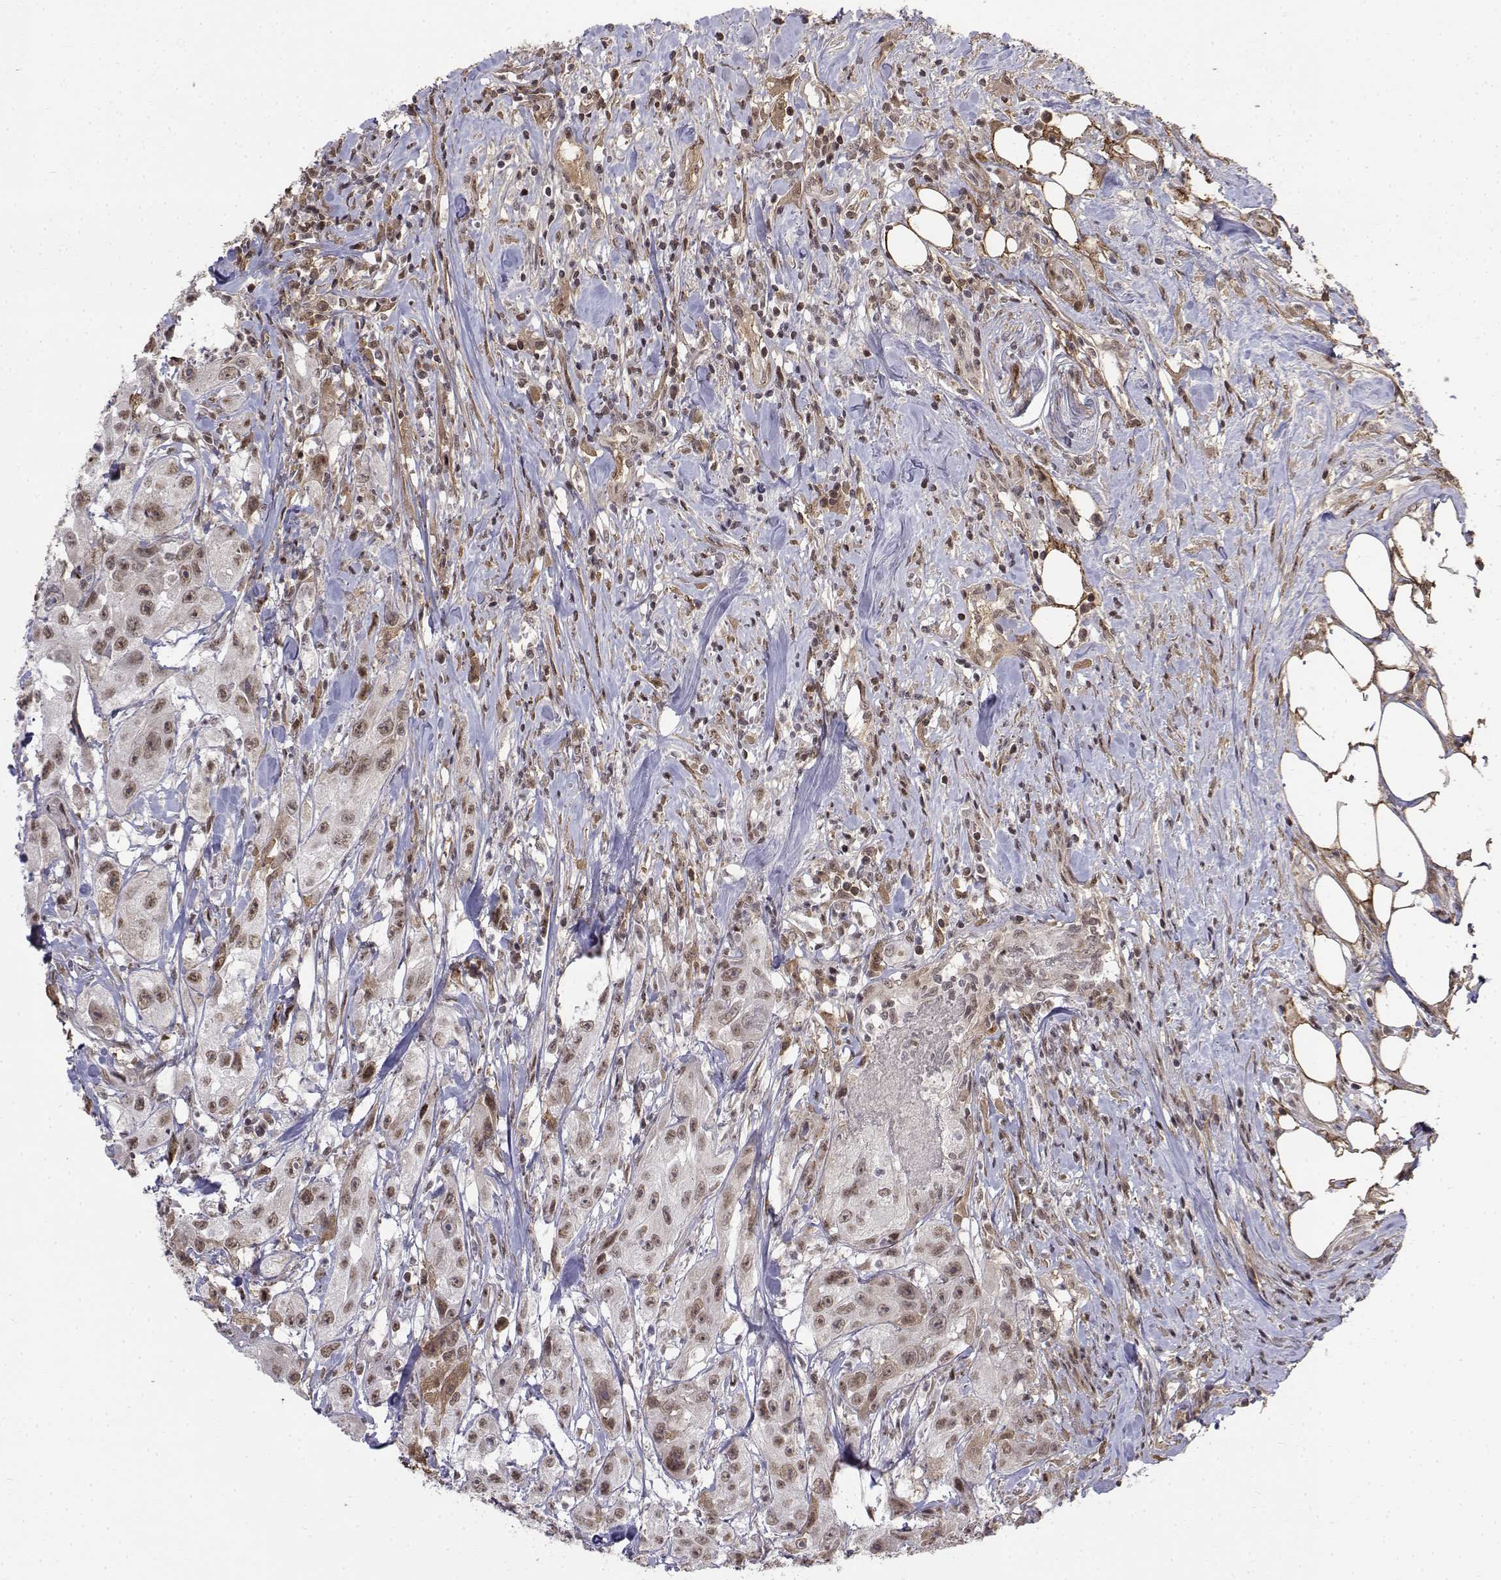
{"staining": {"intensity": "moderate", "quantity": ">75%", "location": "nuclear"}, "tissue": "urothelial cancer", "cell_type": "Tumor cells", "image_type": "cancer", "snomed": [{"axis": "morphology", "description": "Urothelial carcinoma, High grade"}, {"axis": "topography", "description": "Urinary bladder"}], "caption": "Protein staining by IHC exhibits moderate nuclear expression in approximately >75% of tumor cells in high-grade urothelial carcinoma.", "gene": "ITGA7", "patient": {"sex": "male", "age": 79}}